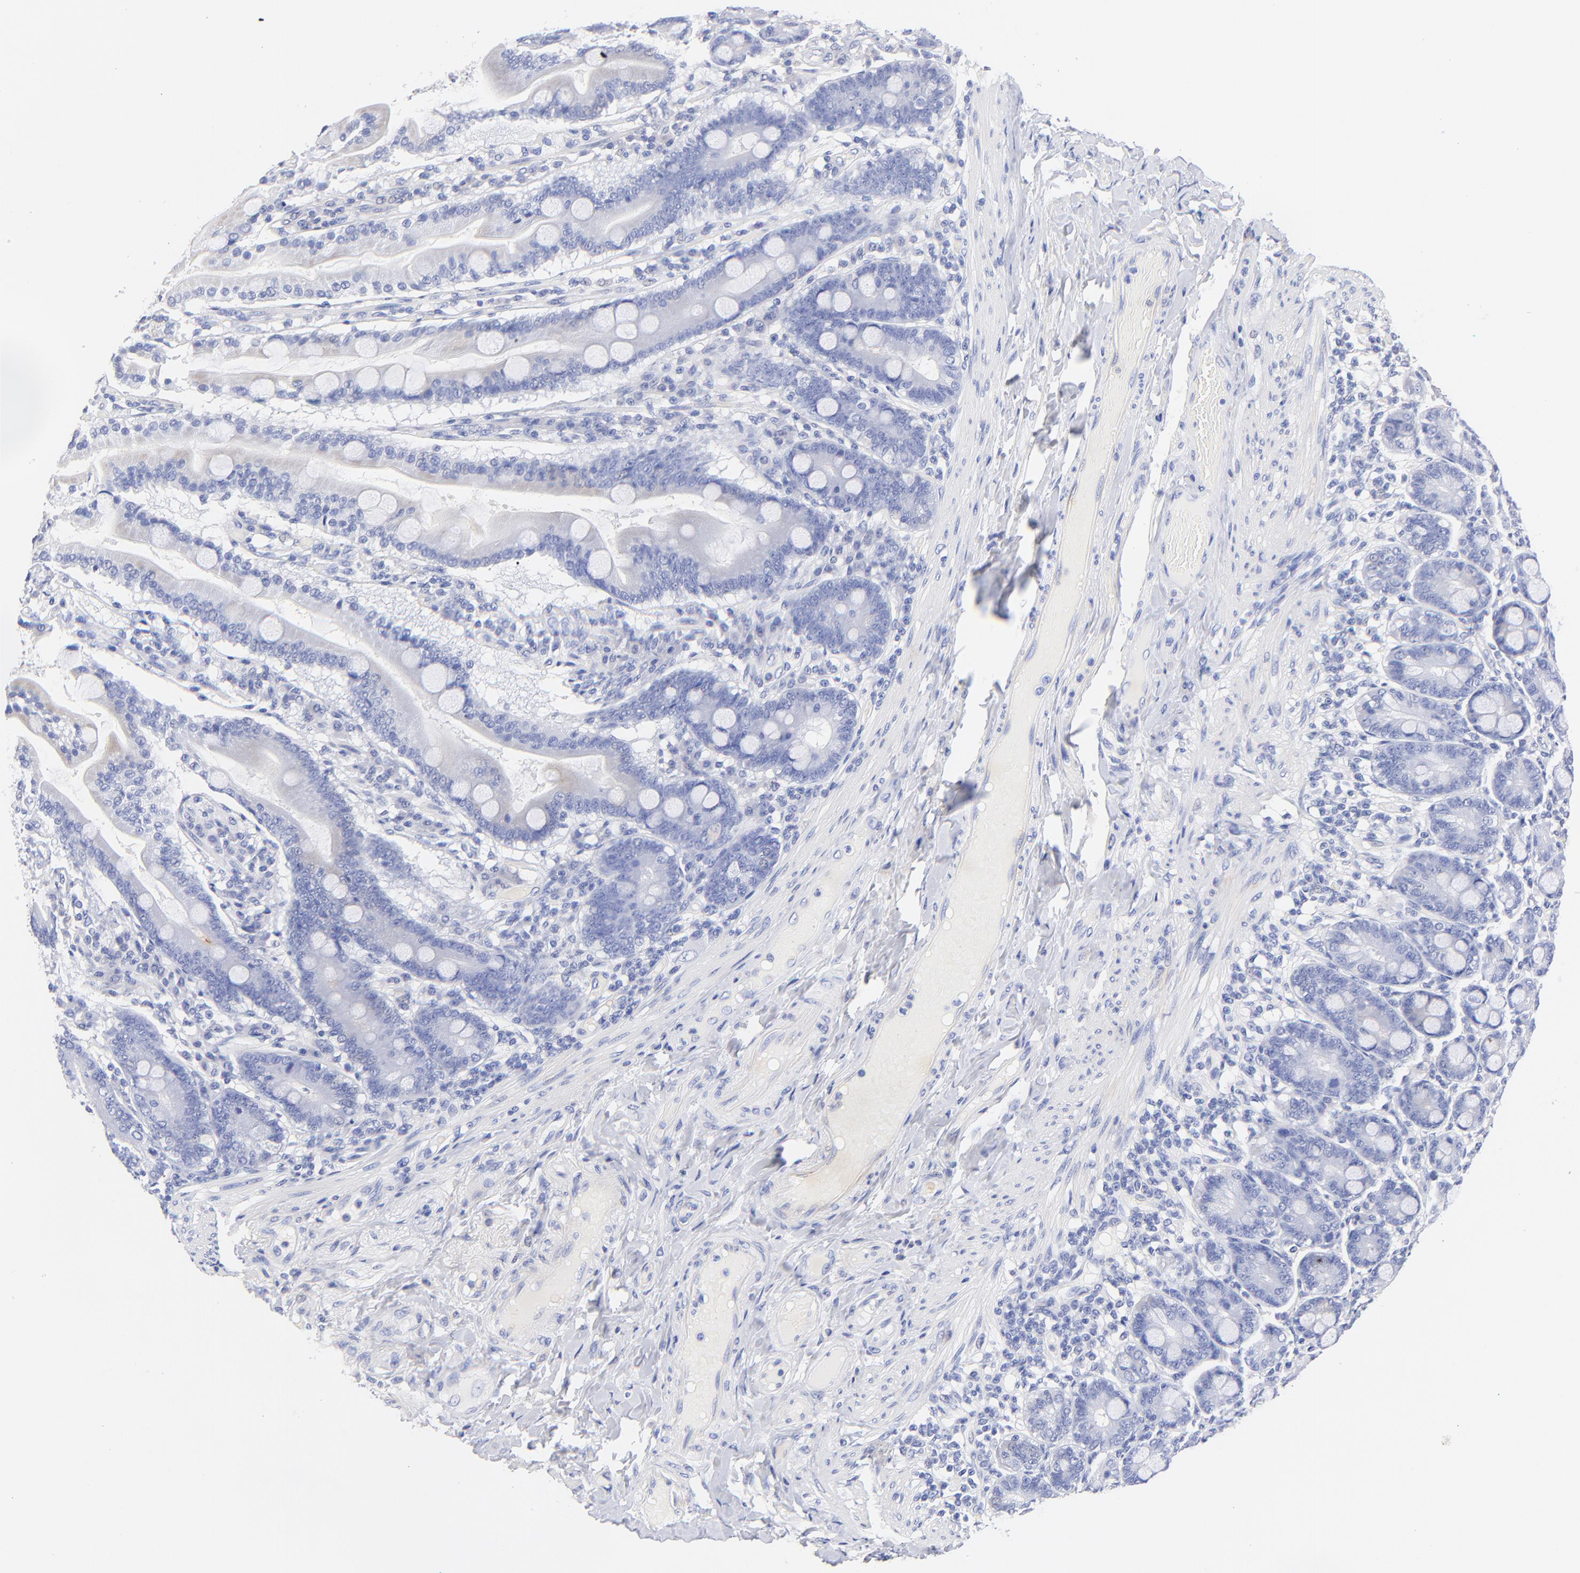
{"staining": {"intensity": "negative", "quantity": "none", "location": "none"}, "tissue": "duodenum", "cell_type": "Glandular cells", "image_type": "normal", "snomed": [{"axis": "morphology", "description": "Normal tissue, NOS"}, {"axis": "topography", "description": "Duodenum"}], "caption": "Human duodenum stained for a protein using IHC exhibits no staining in glandular cells.", "gene": "HORMAD2", "patient": {"sex": "female", "age": 64}}